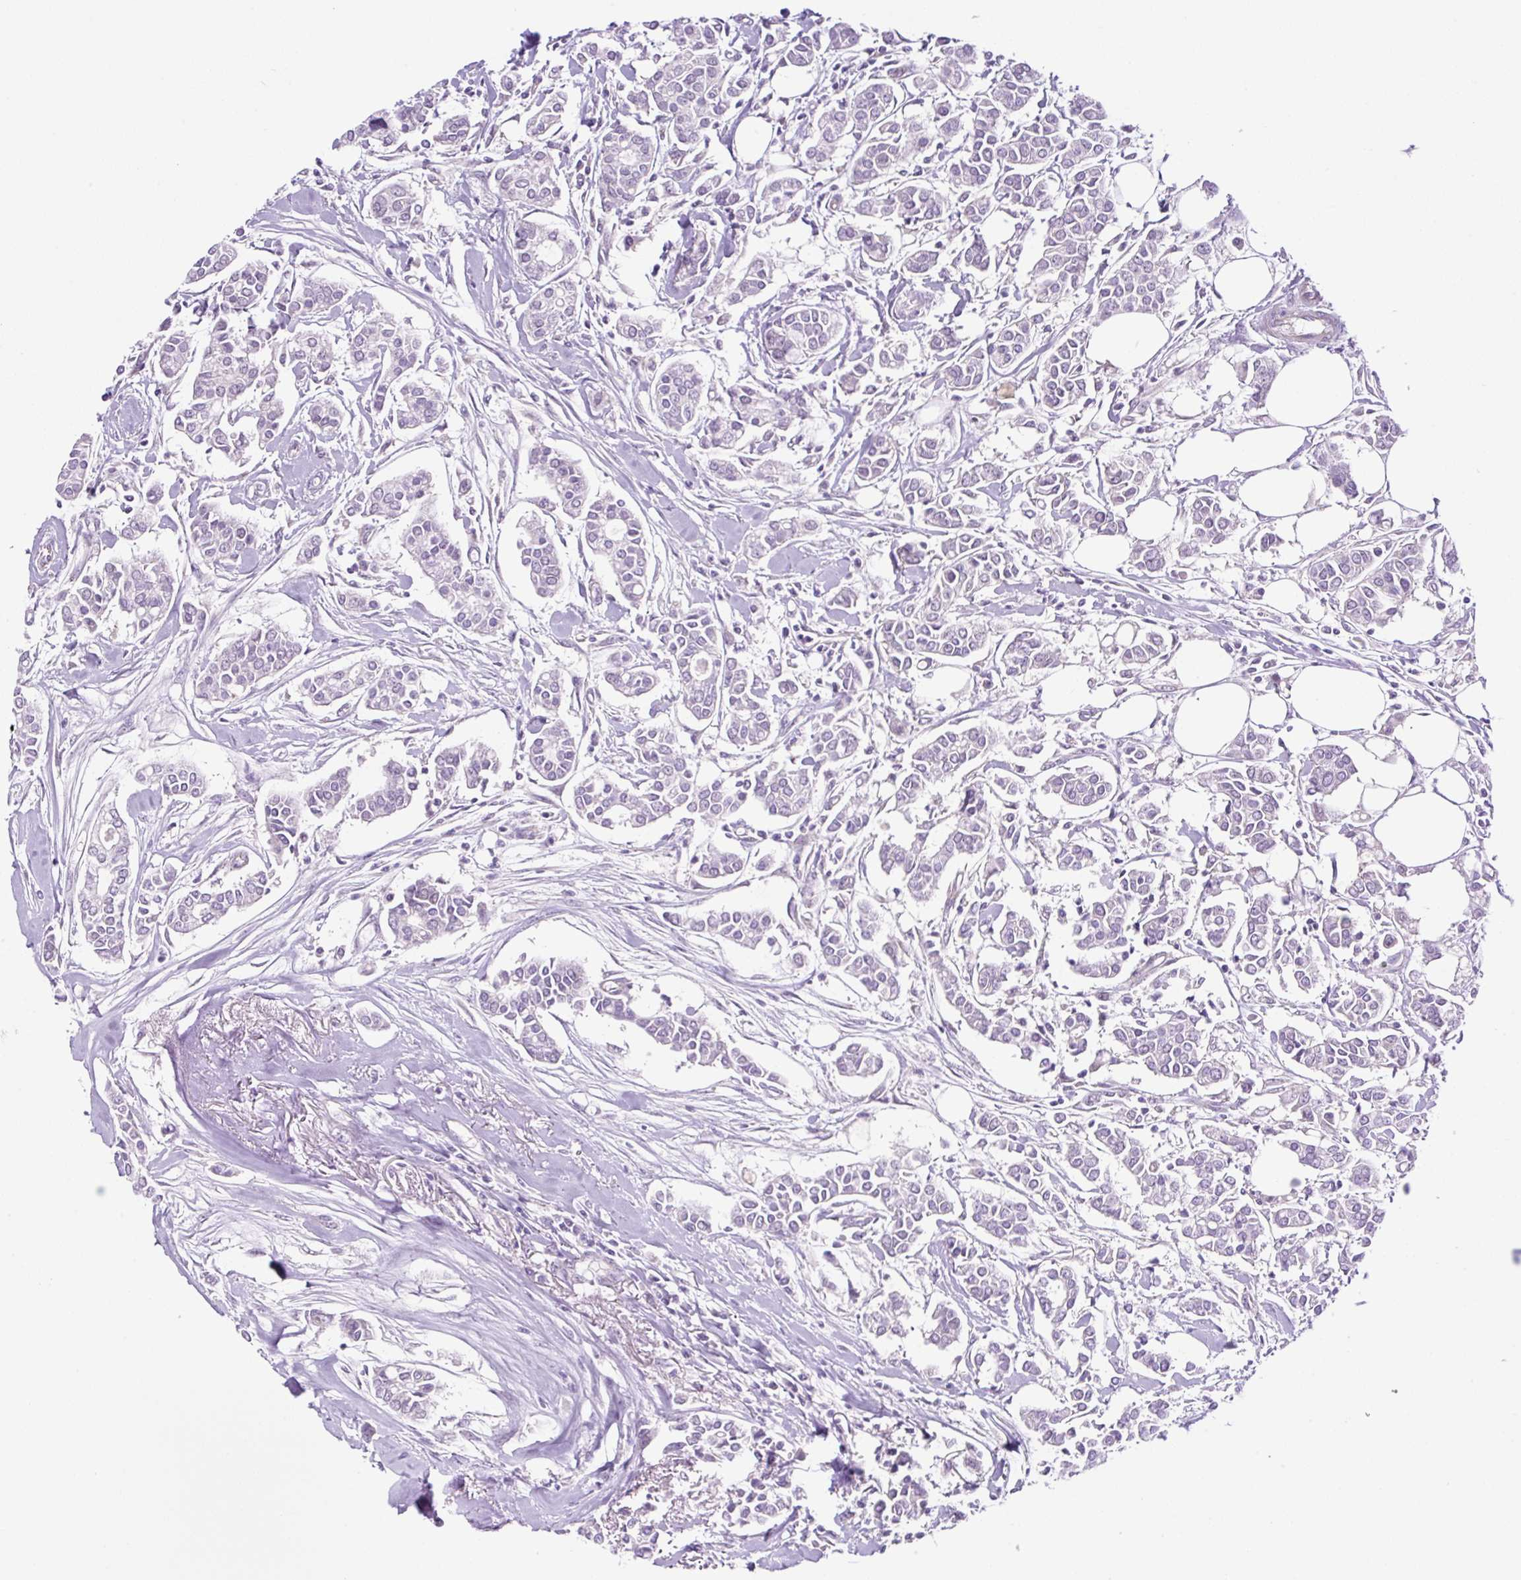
{"staining": {"intensity": "negative", "quantity": "none", "location": "none"}, "tissue": "breast cancer", "cell_type": "Tumor cells", "image_type": "cancer", "snomed": [{"axis": "morphology", "description": "Duct carcinoma"}, {"axis": "topography", "description": "Breast"}], "caption": "IHC of breast infiltrating ductal carcinoma reveals no positivity in tumor cells. Nuclei are stained in blue.", "gene": "OGDHL", "patient": {"sex": "female", "age": 84}}